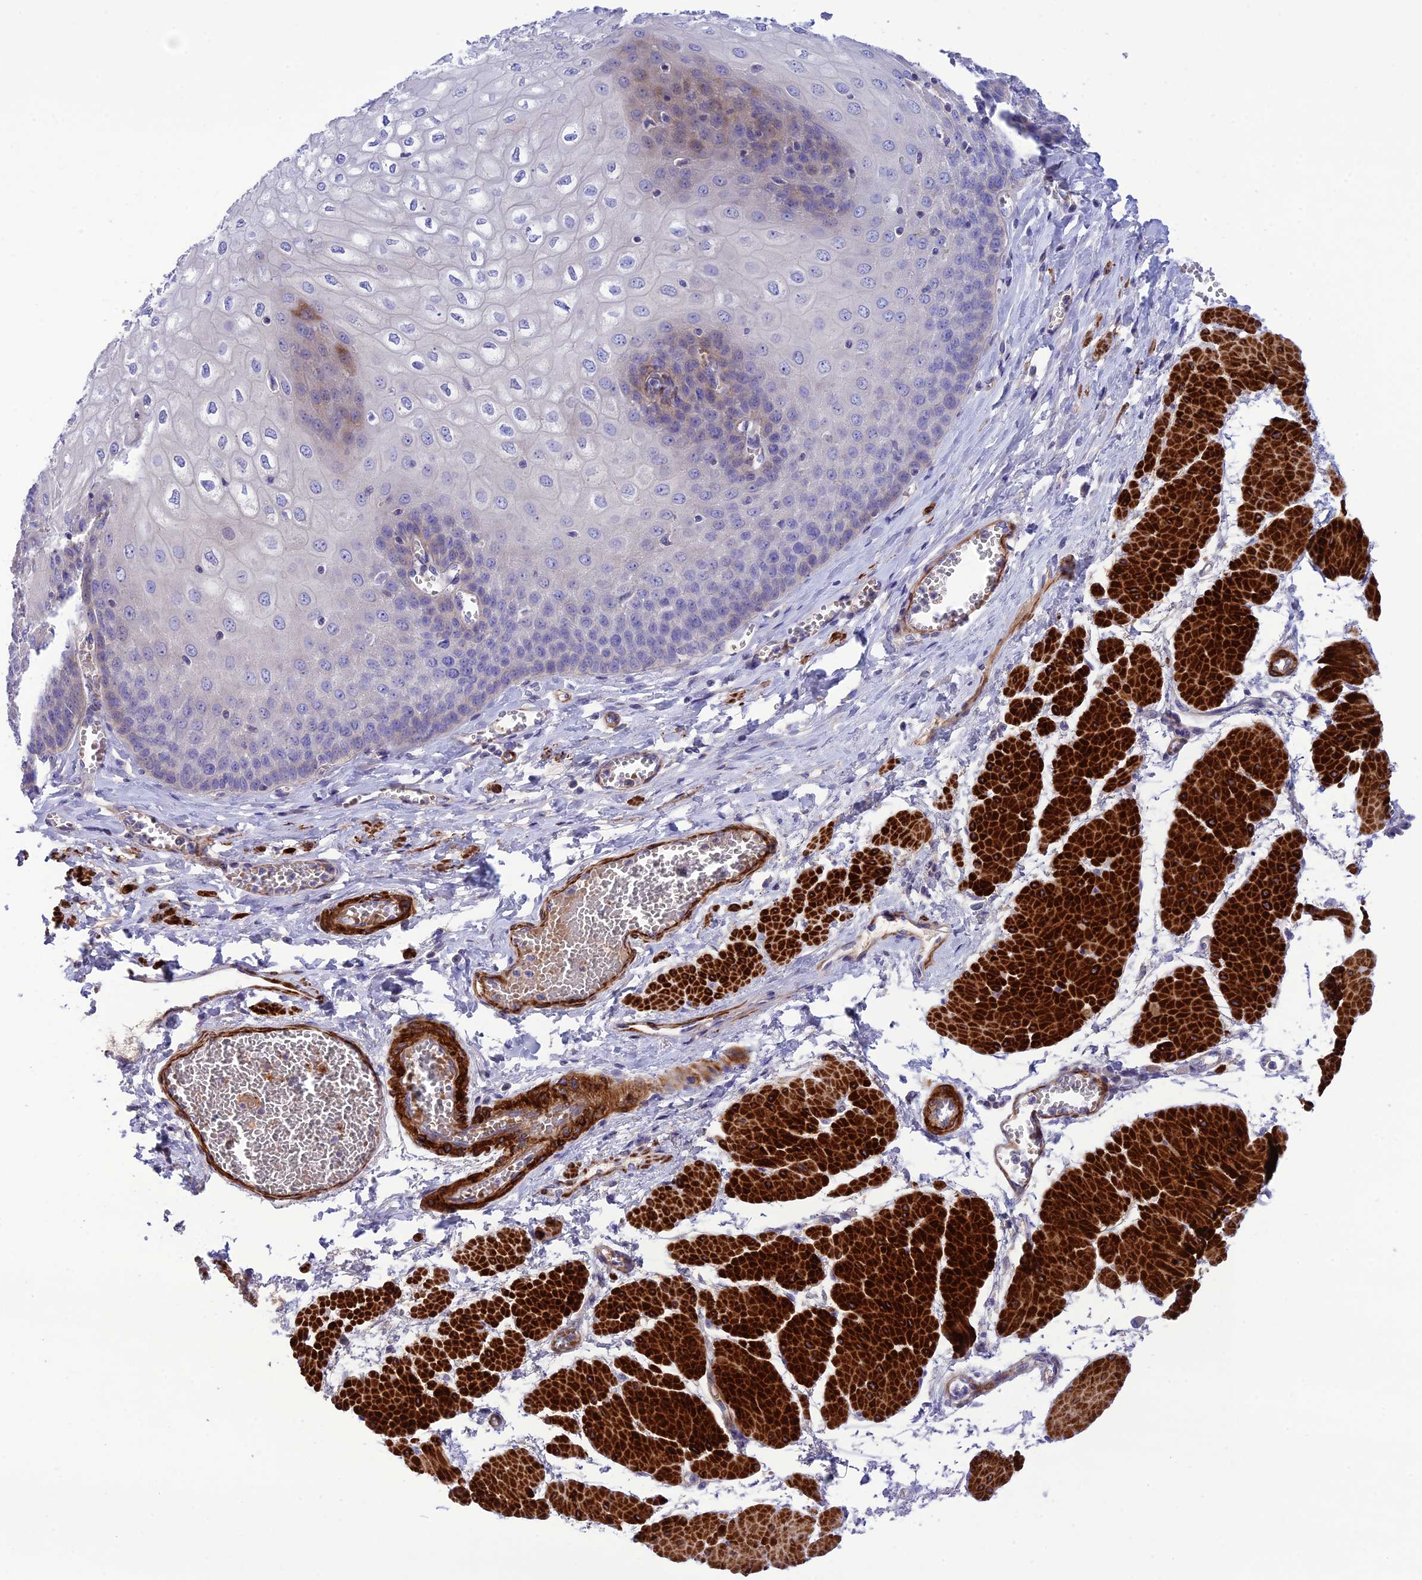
{"staining": {"intensity": "weak", "quantity": "<25%", "location": "cytoplasmic/membranous"}, "tissue": "esophagus", "cell_type": "Squamous epithelial cells", "image_type": "normal", "snomed": [{"axis": "morphology", "description": "Normal tissue, NOS"}, {"axis": "topography", "description": "Esophagus"}], "caption": "IHC photomicrograph of normal esophagus: esophagus stained with DAB demonstrates no significant protein staining in squamous epithelial cells.", "gene": "FRA10AC1", "patient": {"sex": "male", "age": 60}}